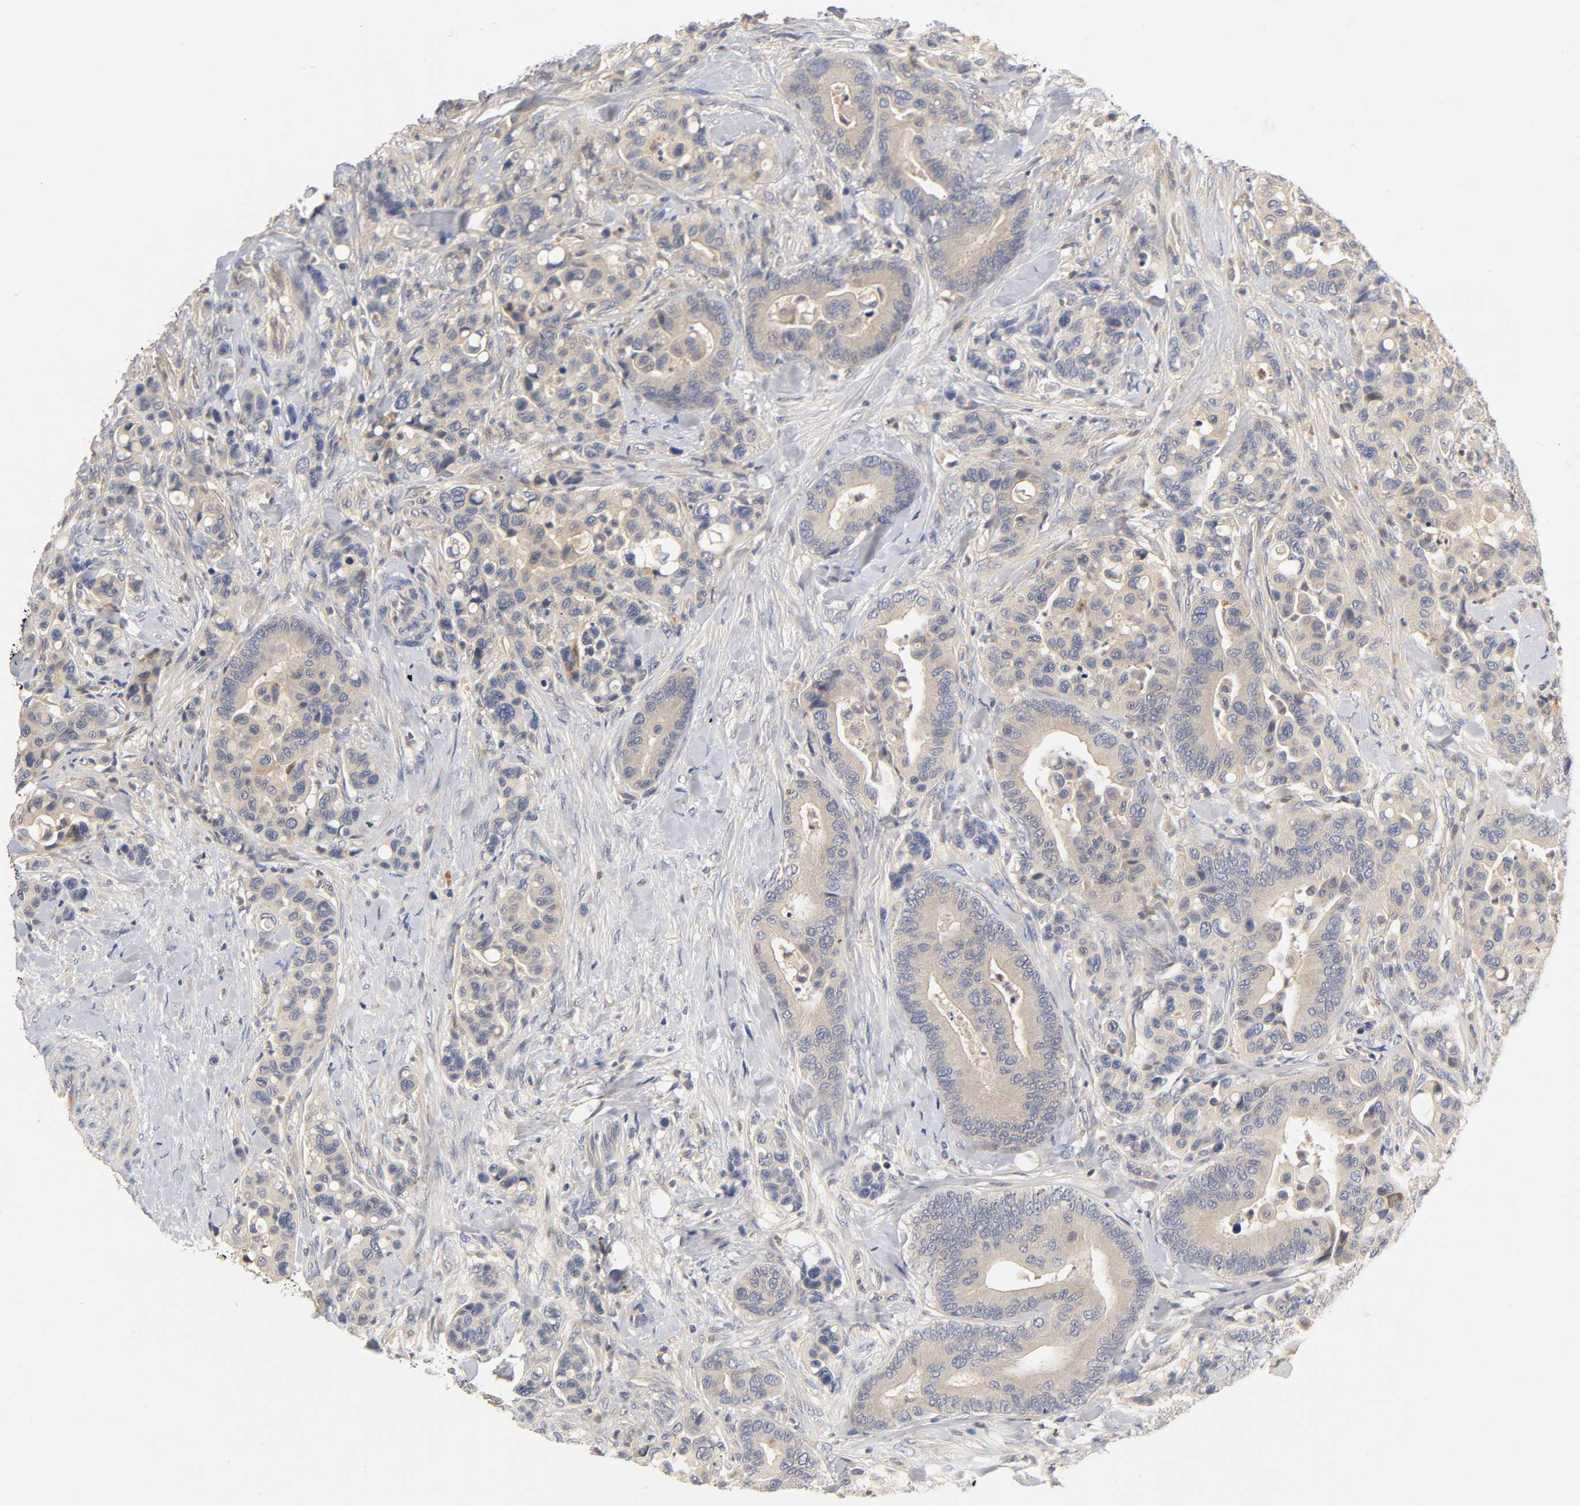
{"staining": {"intensity": "weak", "quantity": ">75%", "location": "cytoplasmic/membranous"}, "tissue": "colorectal cancer", "cell_type": "Tumor cells", "image_type": "cancer", "snomed": [{"axis": "morphology", "description": "Normal tissue, NOS"}, {"axis": "morphology", "description": "Adenocarcinoma, NOS"}, {"axis": "topography", "description": "Colon"}], "caption": "Immunohistochemical staining of human adenocarcinoma (colorectal) reveals low levels of weak cytoplasmic/membranous positivity in about >75% of tumor cells. Ihc stains the protein of interest in brown and the nuclei are stained blue.", "gene": "RHOA", "patient": {"sex": "male", "age": 82}}